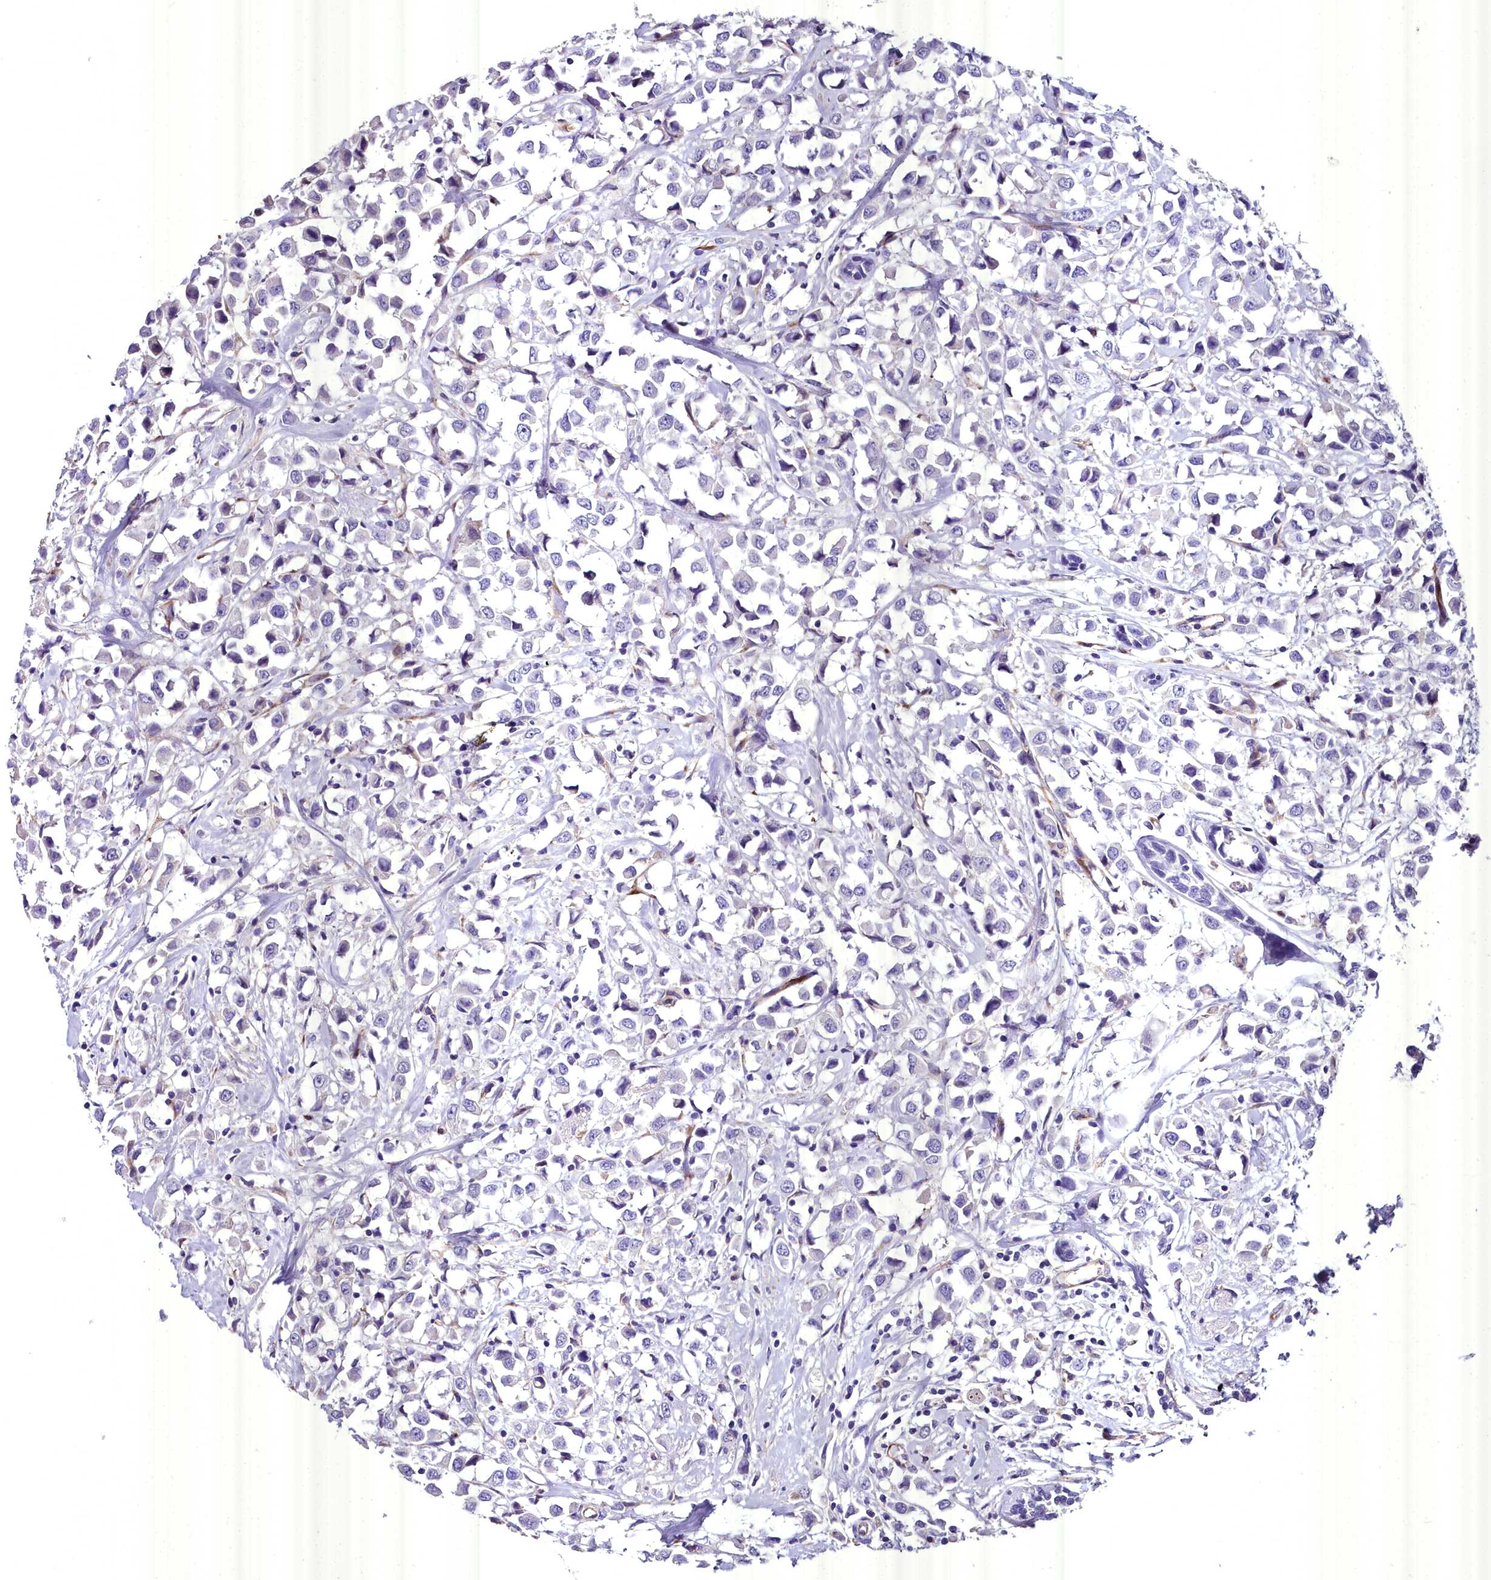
{"staining": {"intensity": "negative", "quantity": "none", "location": "none"}, "tissue": "breast cancer", "cell_type": "Tumor cells", "image_type": "cancer", "snomed": [{"axis": "morphology", "description": "Duct carcinoma"}, {"axis": "topography", "description": "Breast"}], "caption": "There is no significant positivity in tumor cells of breast cancer.", "gene": "MS4A18", "patient": {"sex": "female", "age": 61}}